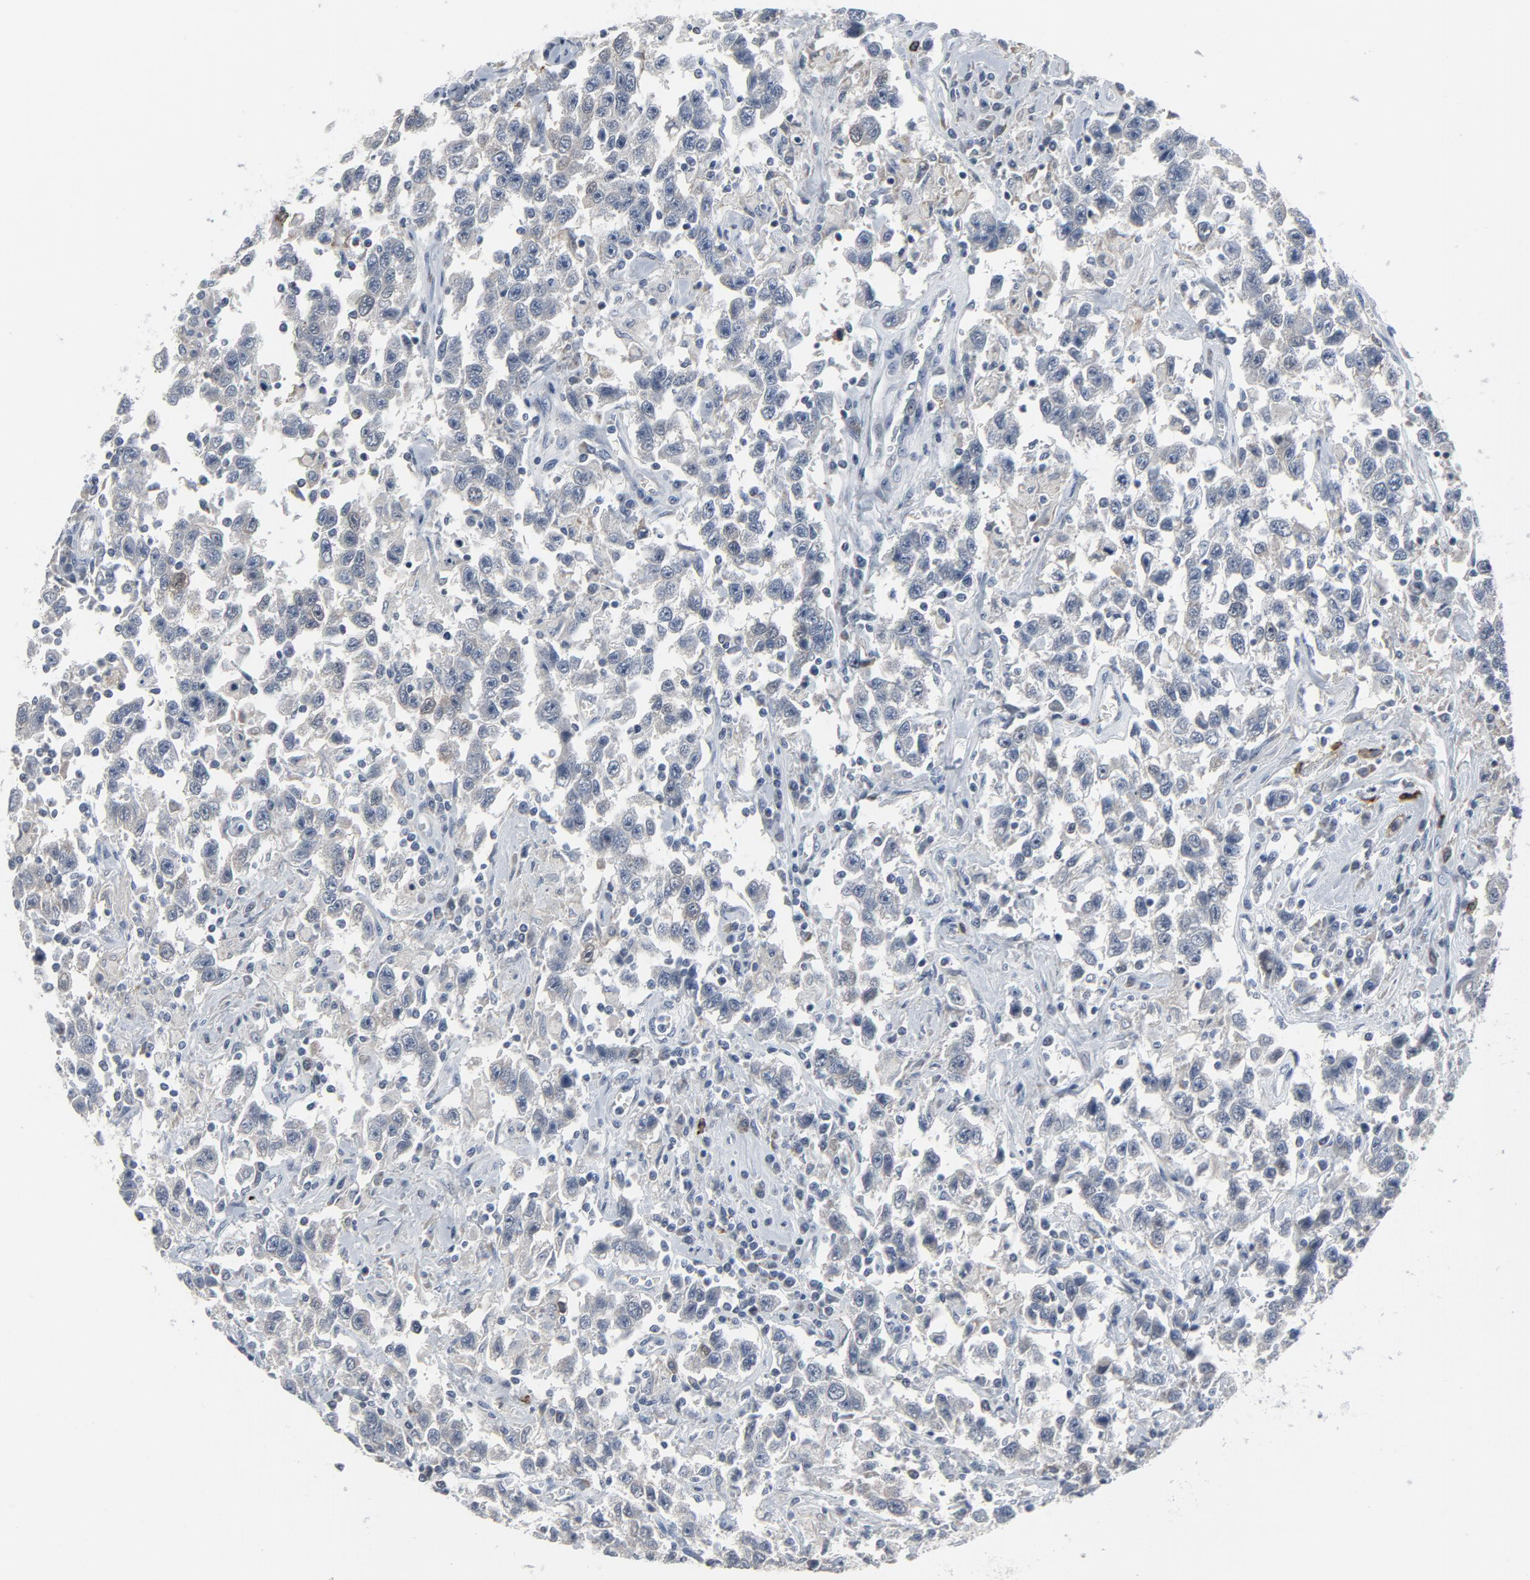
{"staining": {"intensity": "negative", "quantity": "none", "location": "none"}, "tissue": "testis cancer", "cell_type": "Tumor cells", "image_type": "cancer", "snomed": [{"axis": "morphology", "description": "Seminoma, NOS"}, {"axis": "topography", "description": "Testis"}], "caption": "DAB immunohistochemical staining of human testis seminoma reveals no significant positivity in tumor cells. Brightfield microscopy of IHC stained with DAB (brown) and hematoxylin (blue), captured at high magnification.", "gene": "GPX2", "patient": {"sex": "male", "age": 41}}